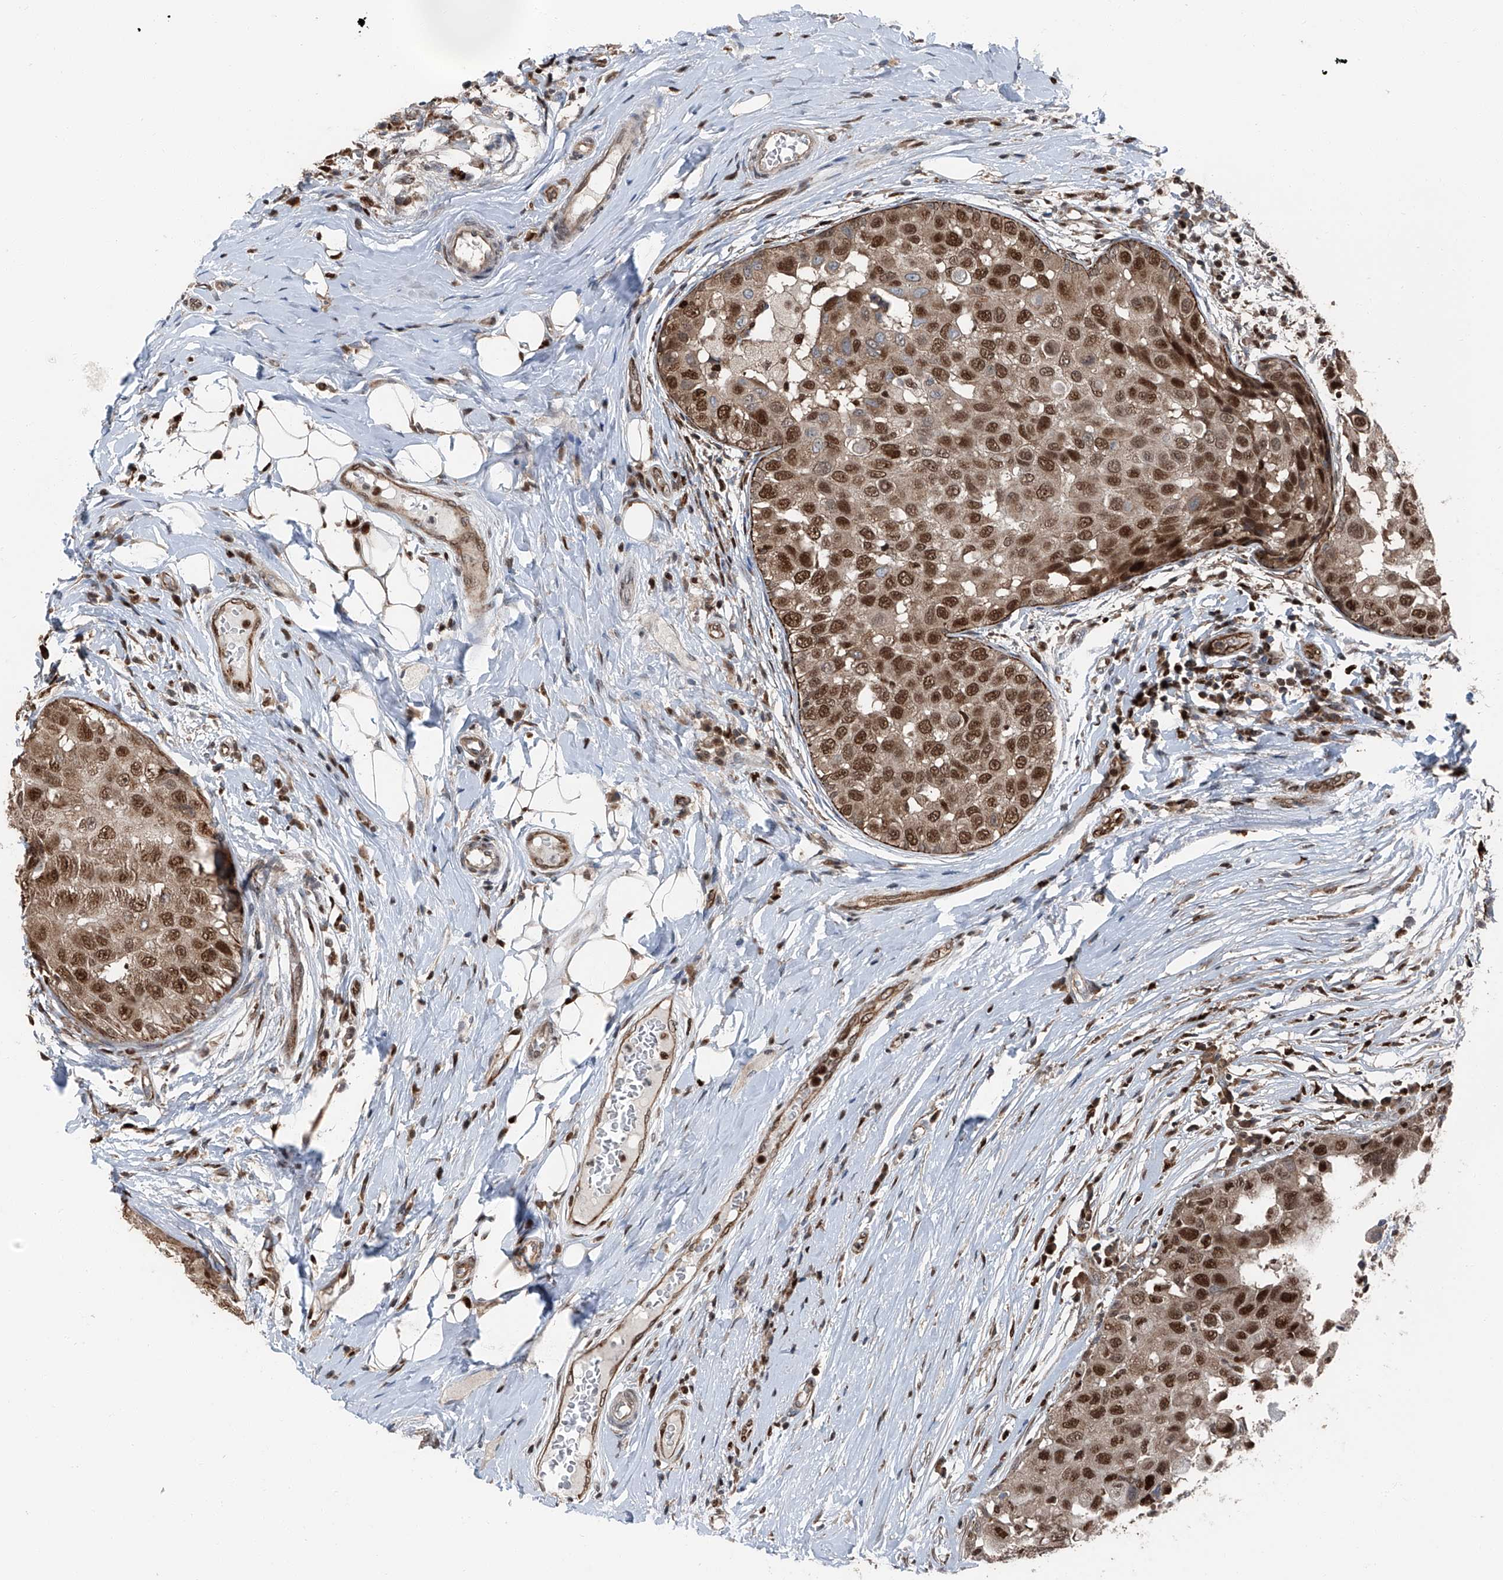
{"staining": {"intensity": "moderate", "quantity": ">75%", "location": "nuclear"}, "tissue": "breast cancer", "cell_type": "Tumor cells", "image_type": "cancer", "snomed": [{"axis": "morphology", "description": "Duct carcinoma"}, {"axis": "topography", "description": "Breast"}], "caption": "Breast cancer stained for a protein reveals moderate nuclear positivity in tumor cells.", "gene": "FKBP5", "patient": {"sex": "female", "age": 27}}